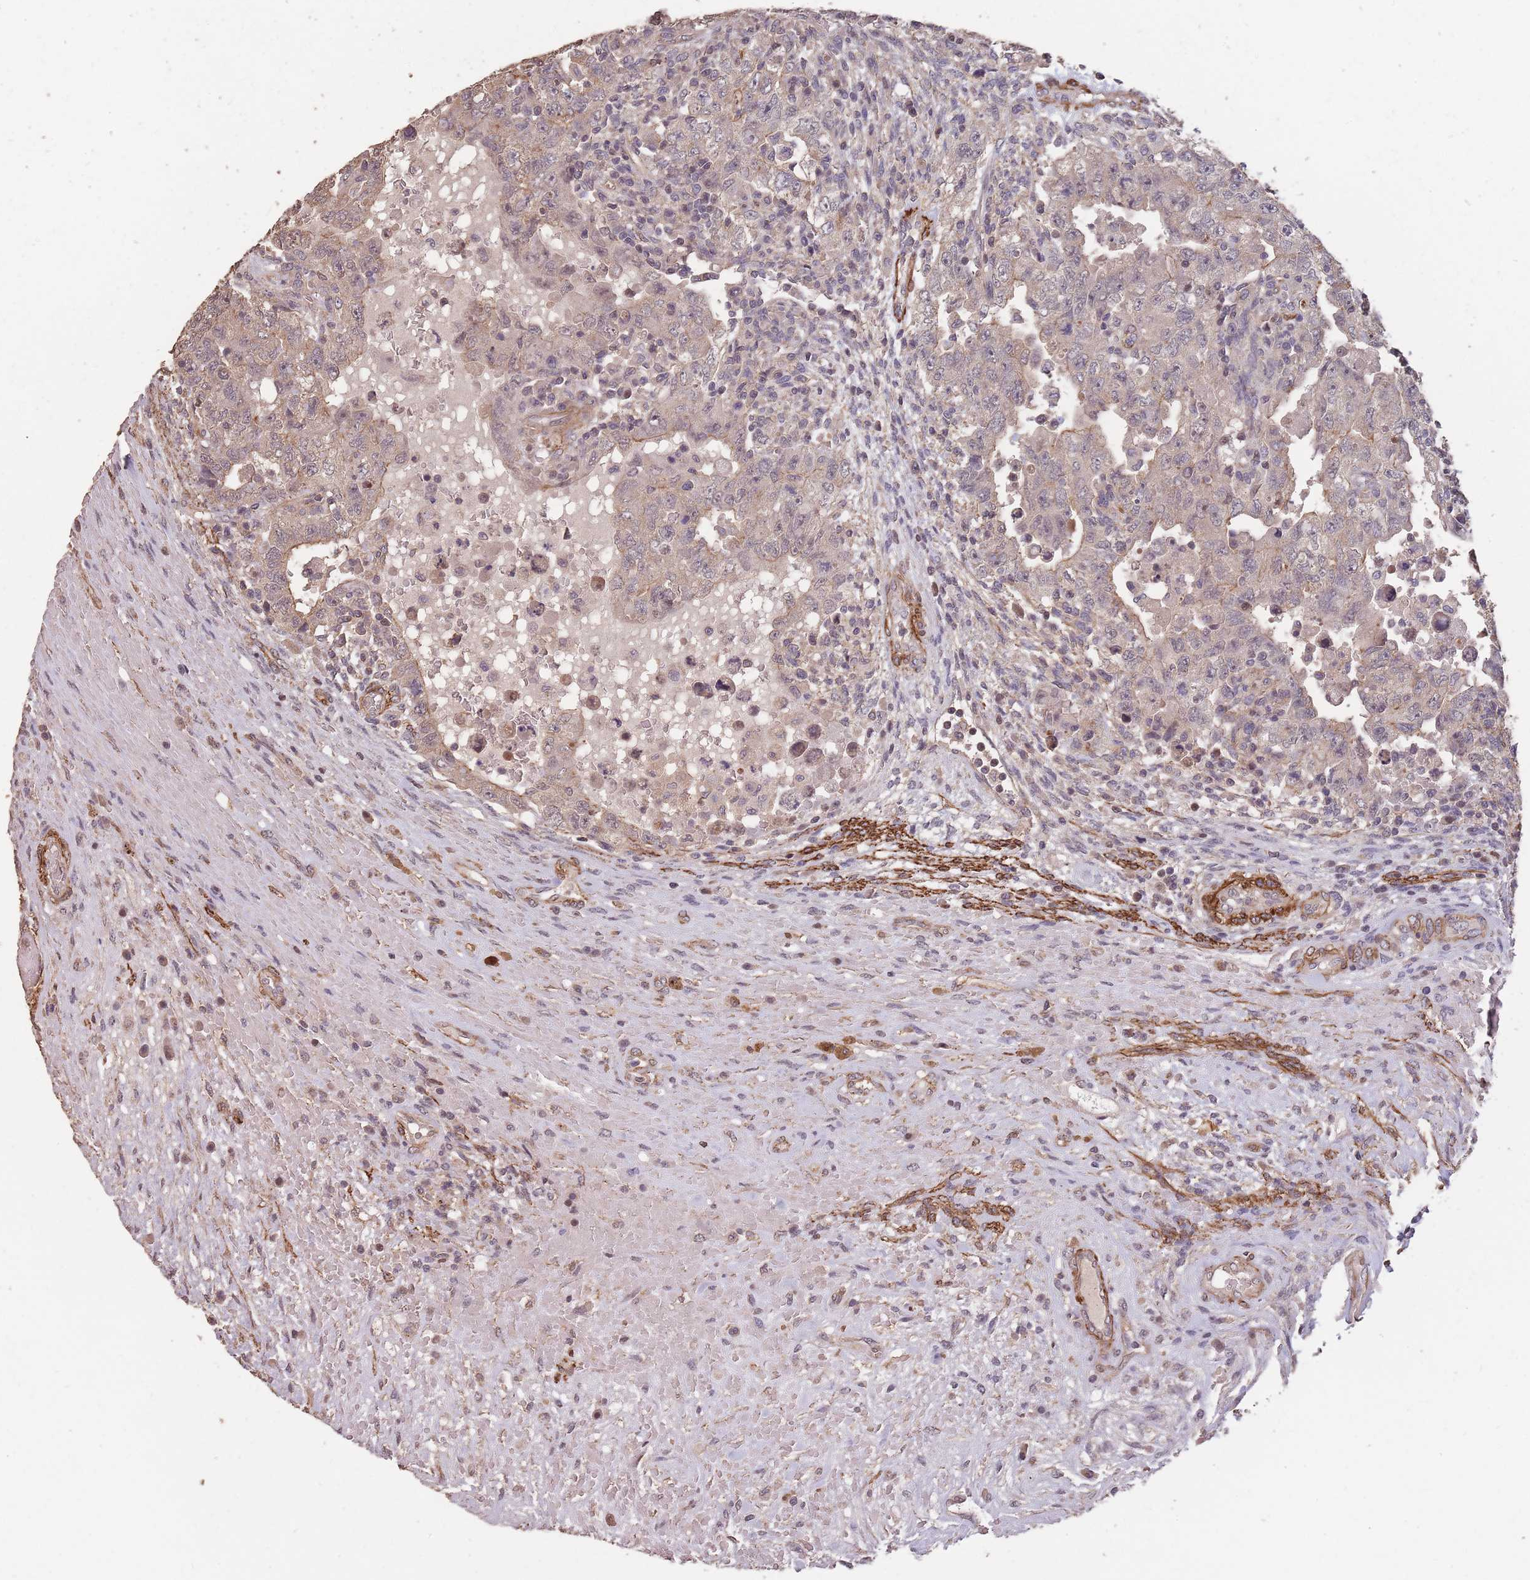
{"staining": {"intensity": "weak", "quantity": "<25%", "location": "cytoplasmic/membranous,nuclear"}, "tissue": "testis cancer", "cell_type": "Tumor cells", "image_type": "cancer", "snomed": [{"axis": "morphology", "description": "Carcinoma, Embryonal, NOS"}, {"axis": "topography", "description": "Testis"}], "caption": "Immunohistochemistry photomicrograph of neoplastic tissue: testis cancer stained with DAB (3,3'-diaminobenzidine) demonstrates no significant protein positivity in tumor cells.", "gene": "NLRC4", "patient": {"sex": "male", "age": 26}}